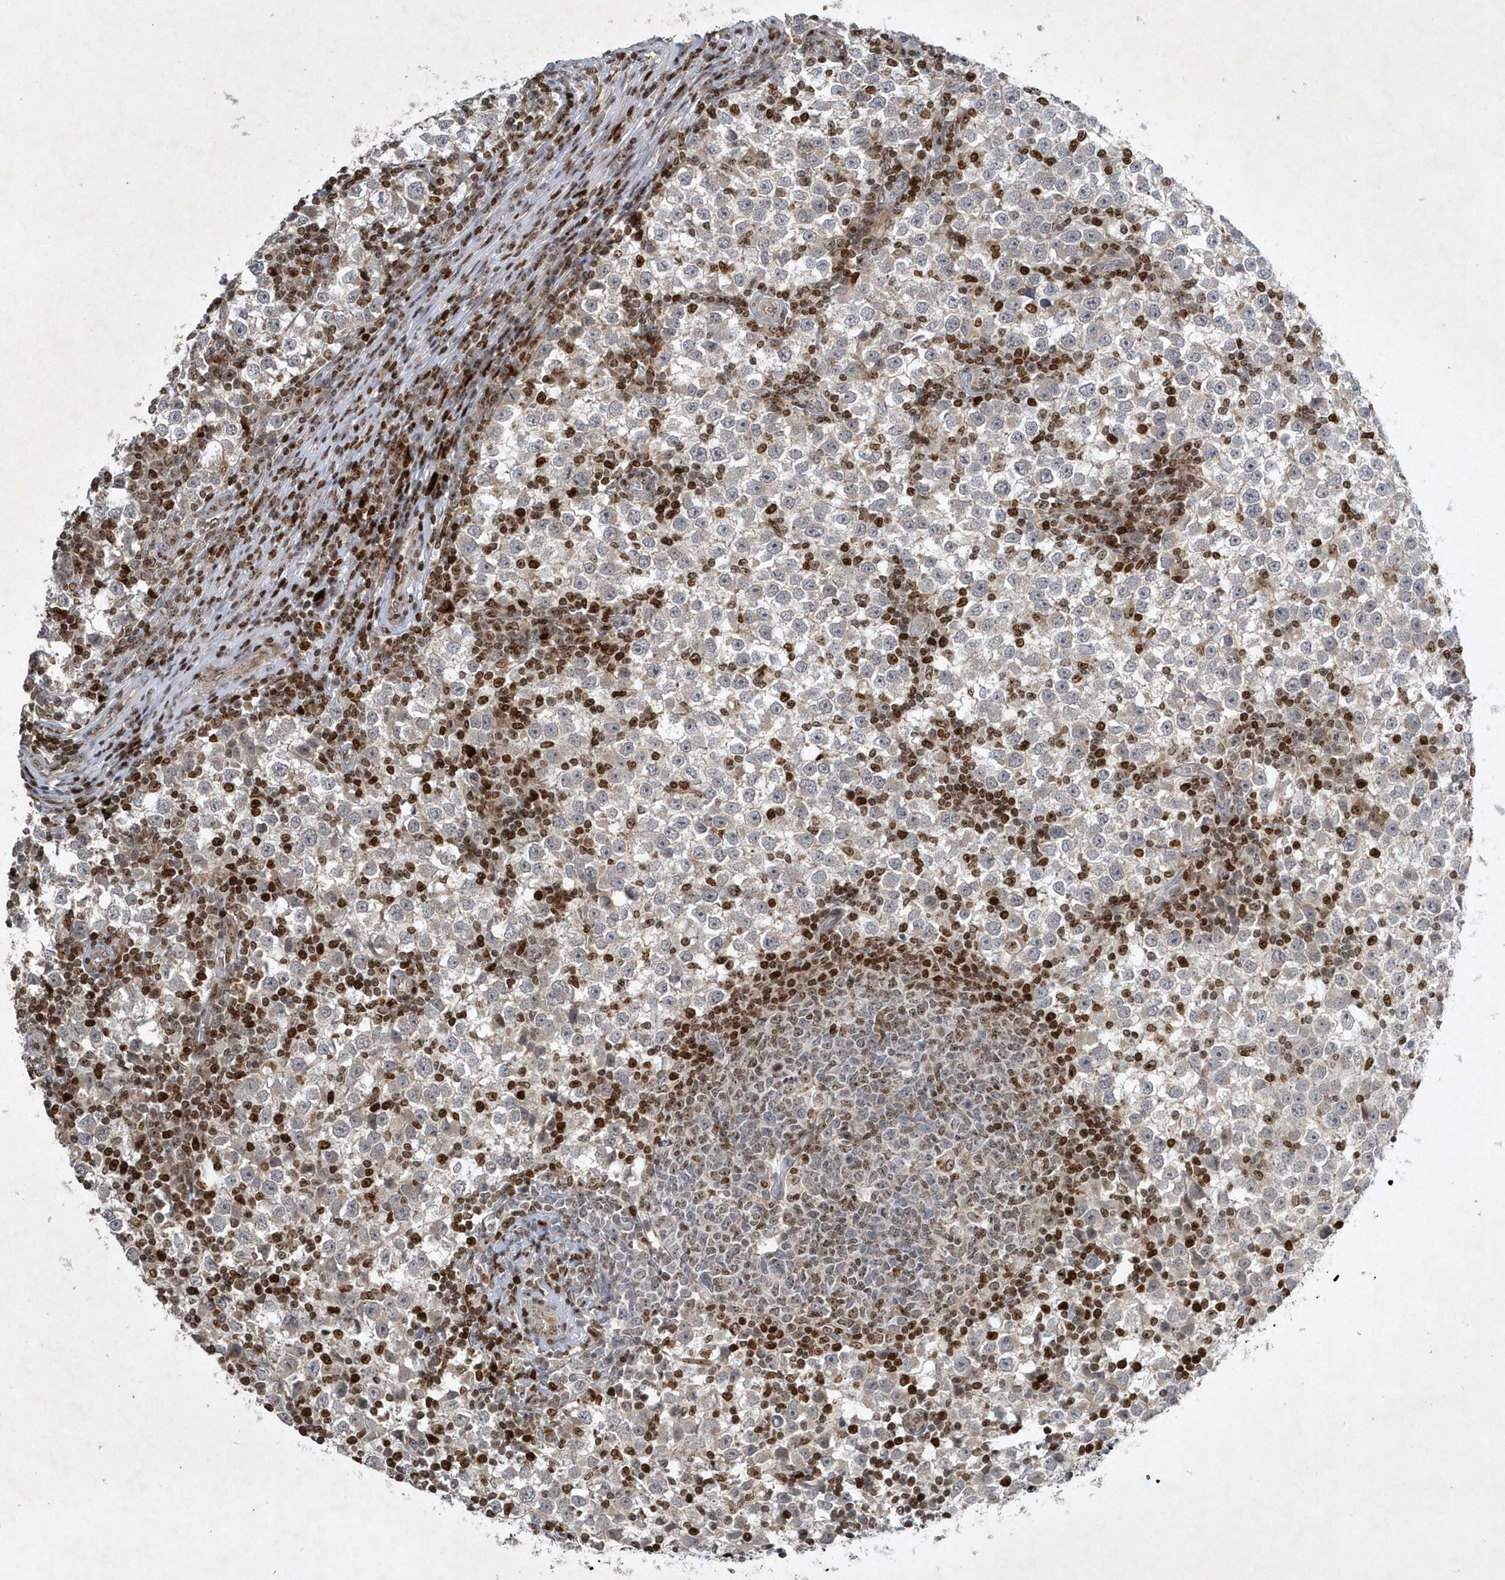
{"staining": {"intensity": "negative", "quantity": "none", "location": "none"}, "tissue": "testis cancer", "cell_type": "Tumor cells", "image_type": "cancer", "snomed": [{"axis": "morphology", "description": "Seminoma, NOS"}, {"axis": "topography", "description": "Testis"}], "caption": "Tumor cells are negative for protein expression in human testis cancer.", "gene": "QTRT2", "patient": {"sex": "male", "age": 65}}